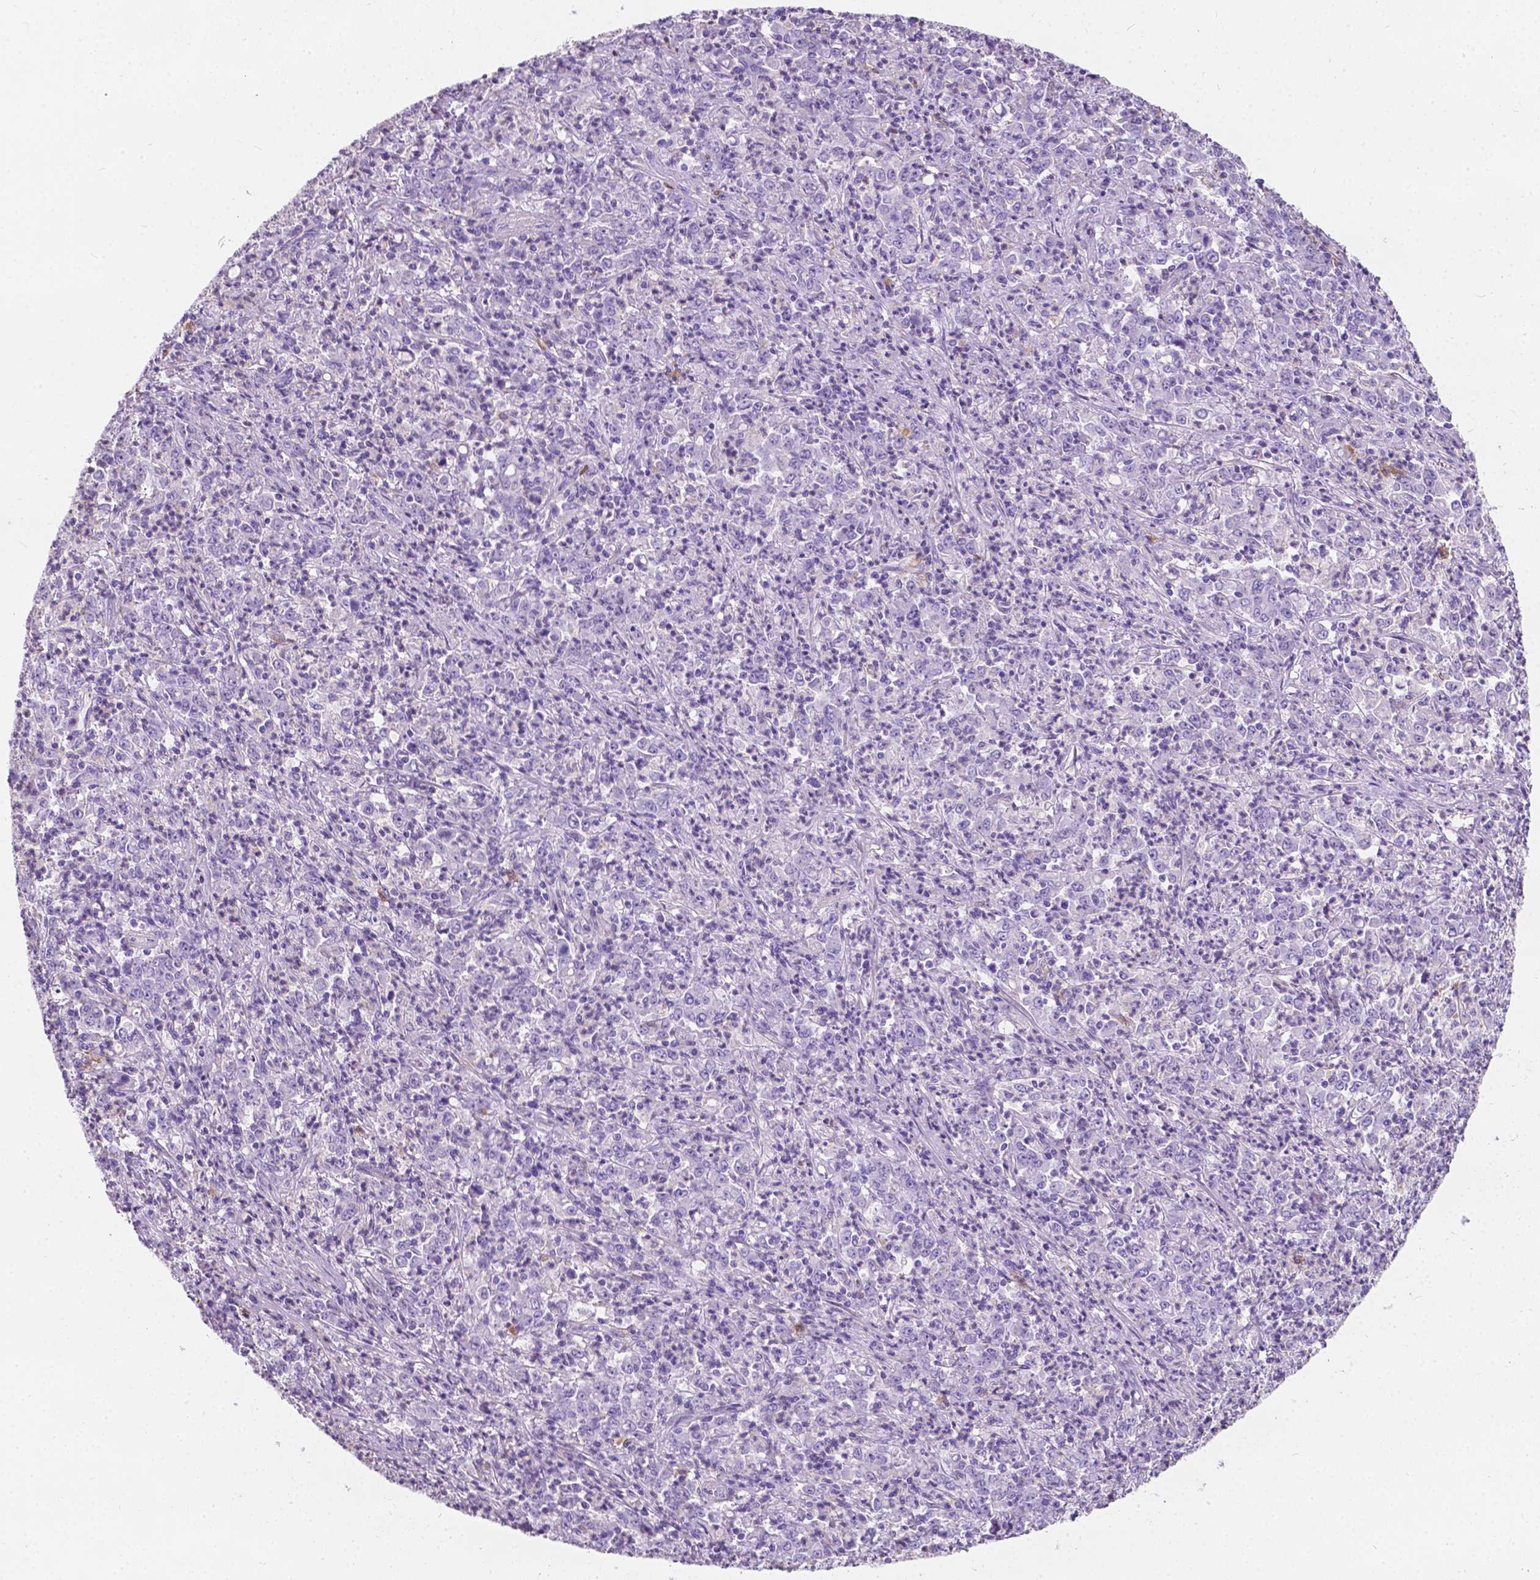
{"staining": {"intensity": "negative", "quantity": "none", "location": "none"}, "tissue": "stomach cancer", "cell_type": "Tumor cells", "image_type": "cancer", "snomed": [{"axis": "morphology", "description": "Adenocarcinoma, NOS"}, {"axis": "topography", "description": "Stomach, lower"}], "caption": "Stomach cancer (adenocarcinoma) stained for a protein using immunohistochemistry reveals no expression tumor cells.", "gene": "GNAO1", "patient": {"sex": "female", "age": 71}}